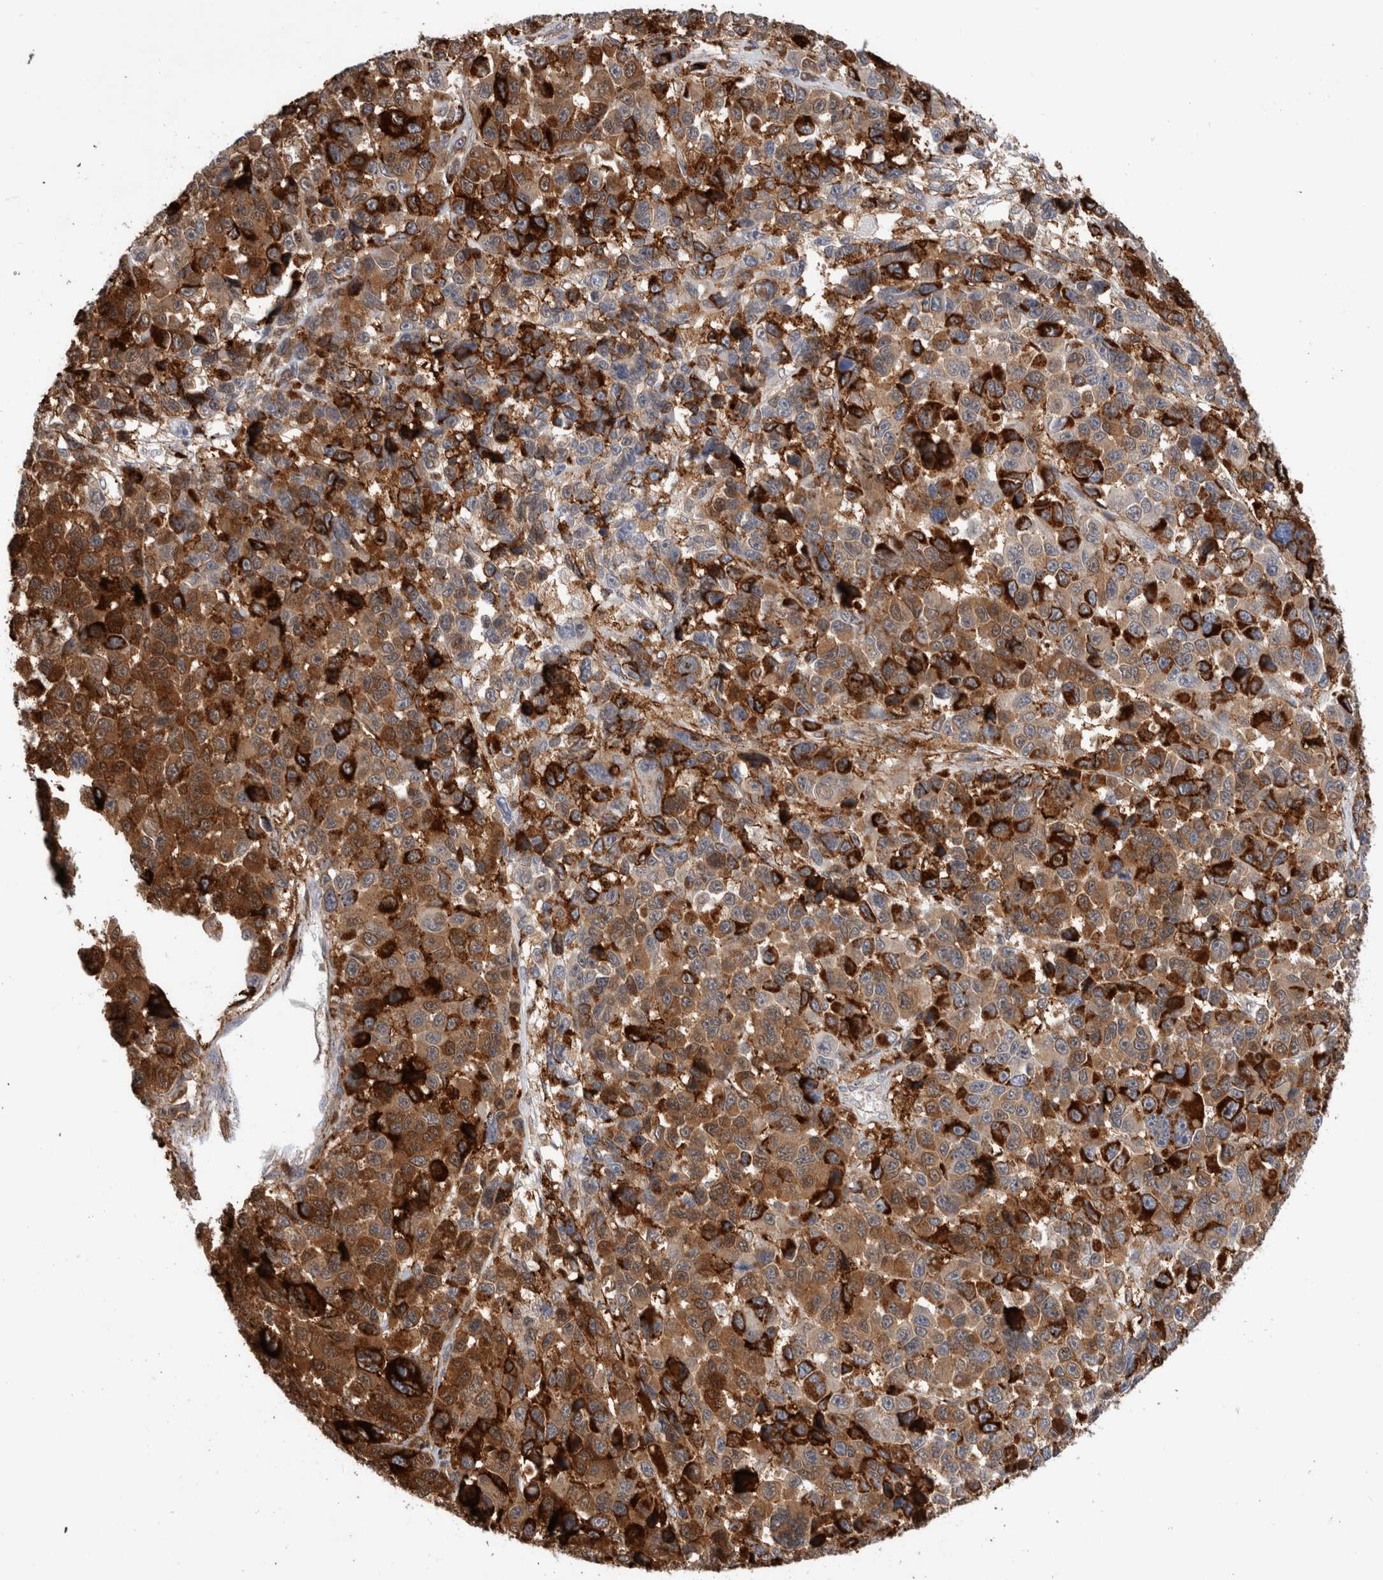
{"staining": {"intensity": "strong", "quantity": ">75%", "location": "cytoplasmic/membranous"}, "tissue": "melanoma", "cell_type": "Tumor cells", "image_type": "cancer", "snomed": [{"axis": "morphology", "description": "Malignant melanoma, NOS"}, {"axis": "topography", "description": "Skin"}], "caption": "Immunohistochemistry (IHC) histopathology image of neoplastic tissue: human malignant melanoma stained using IHC displays high levels of strong protein expression localized specifically in the cytoplasmic/membranous of tumor cells, appearing as a cytoplasmic/membranous brown color.", "gene": "CCDC88B", "patient": {"sex": "male", "age": 53}}